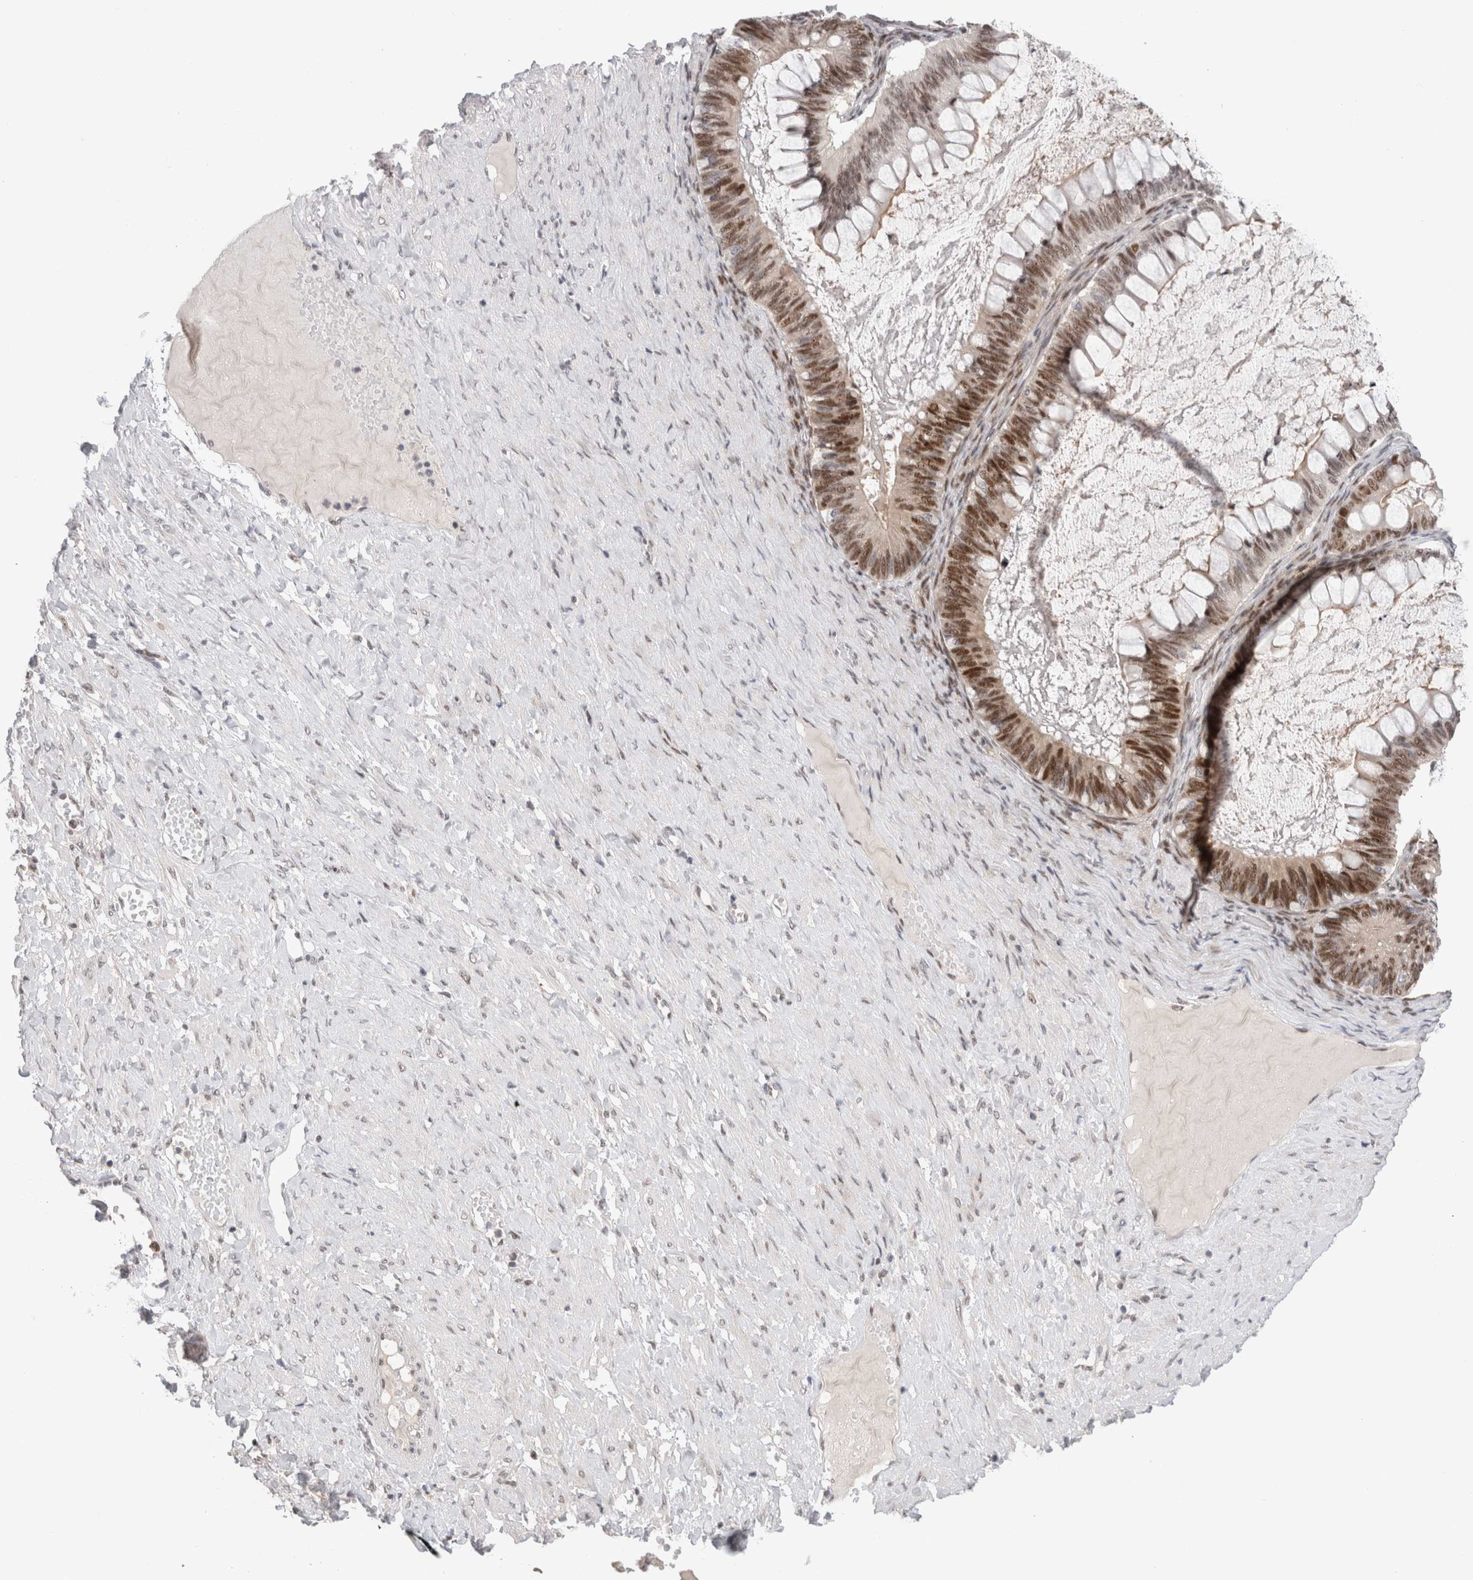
{"staining": {"intensity": "moderate", "quantity": ">75%", "location": "nuclear"}, "tissue": "ovarian cancer", "cell_type": "Tumor cells", "image_type": "cancer", "snomed": [{"axis": "morphology", "description": "Cystadenocarcinoma, mucinous, NOS"}, {"axis": "topography", "description": "Ovary"}], "caption": "About >75% of tumor cells in human ovarian cancer (mucinous cystadenocarcinoma) exhibit moderate nuclear protein positivity as visualized by brown immunohistochemical staining.", "gene": "ZNF521", "patient": {"sex": "female", "age": 61}}